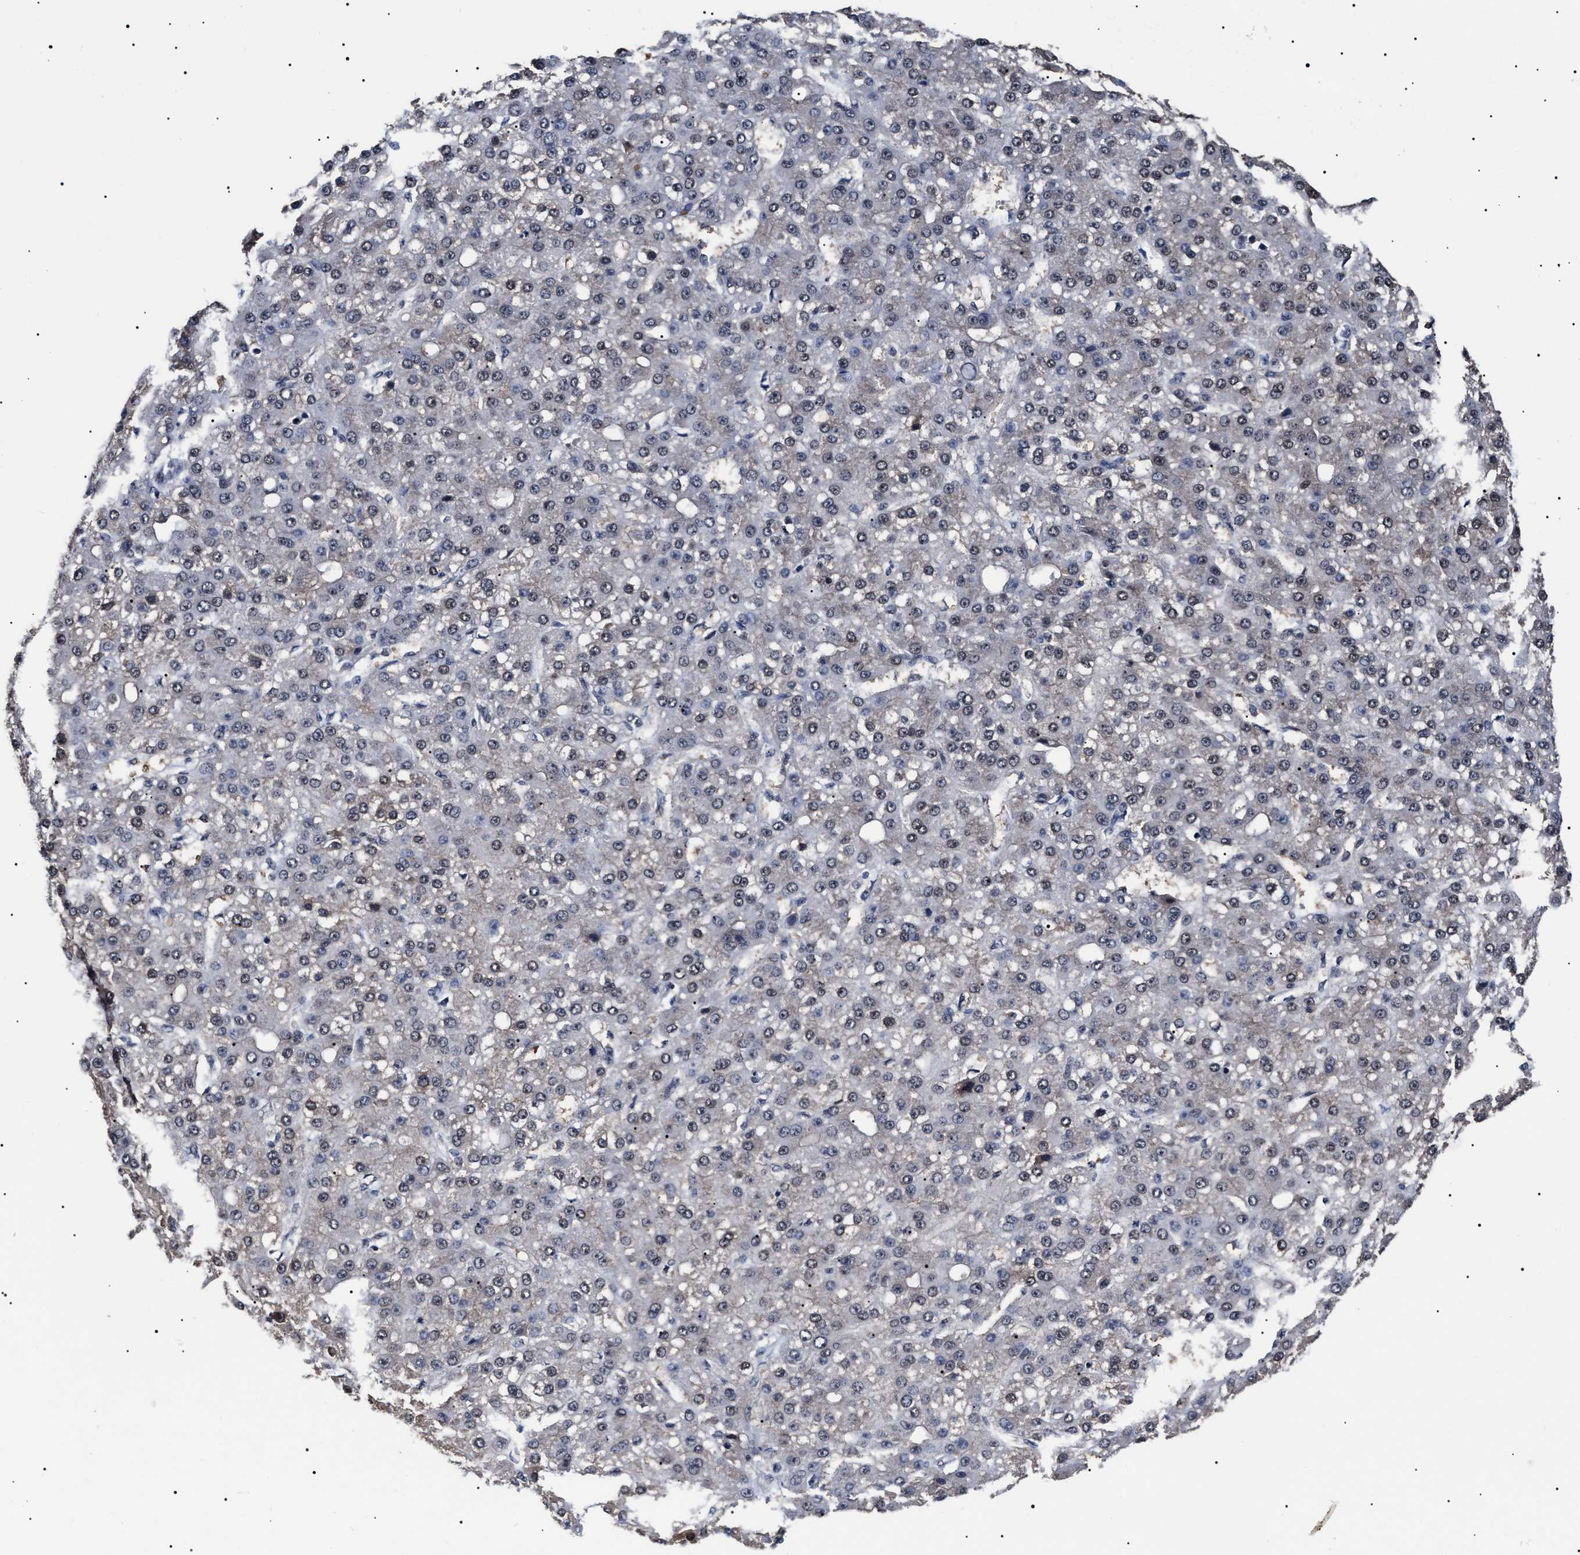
{"staining": {"intensity": "weak", "quantity": "25%-75%", "location": "nuclear"}, "tissue": "liver cancer", "cell_type": "Tumor cells", "image_type": "cancer", "snomed": [{"axis": "morphology", "description": "Carcinoma, Hepatocellular, NOS"}, {"axis": "topography", "description": "Liver"}], "caption": "The histopathology image displays immunohistochemical staining of liver hepatocellular carcinoma. There is weak nuclear positivity is appreciated in approximately 25%-75% of tumor cells.", "gene": "CAAP1", "patient": {"sex": "male", "age": 67}}